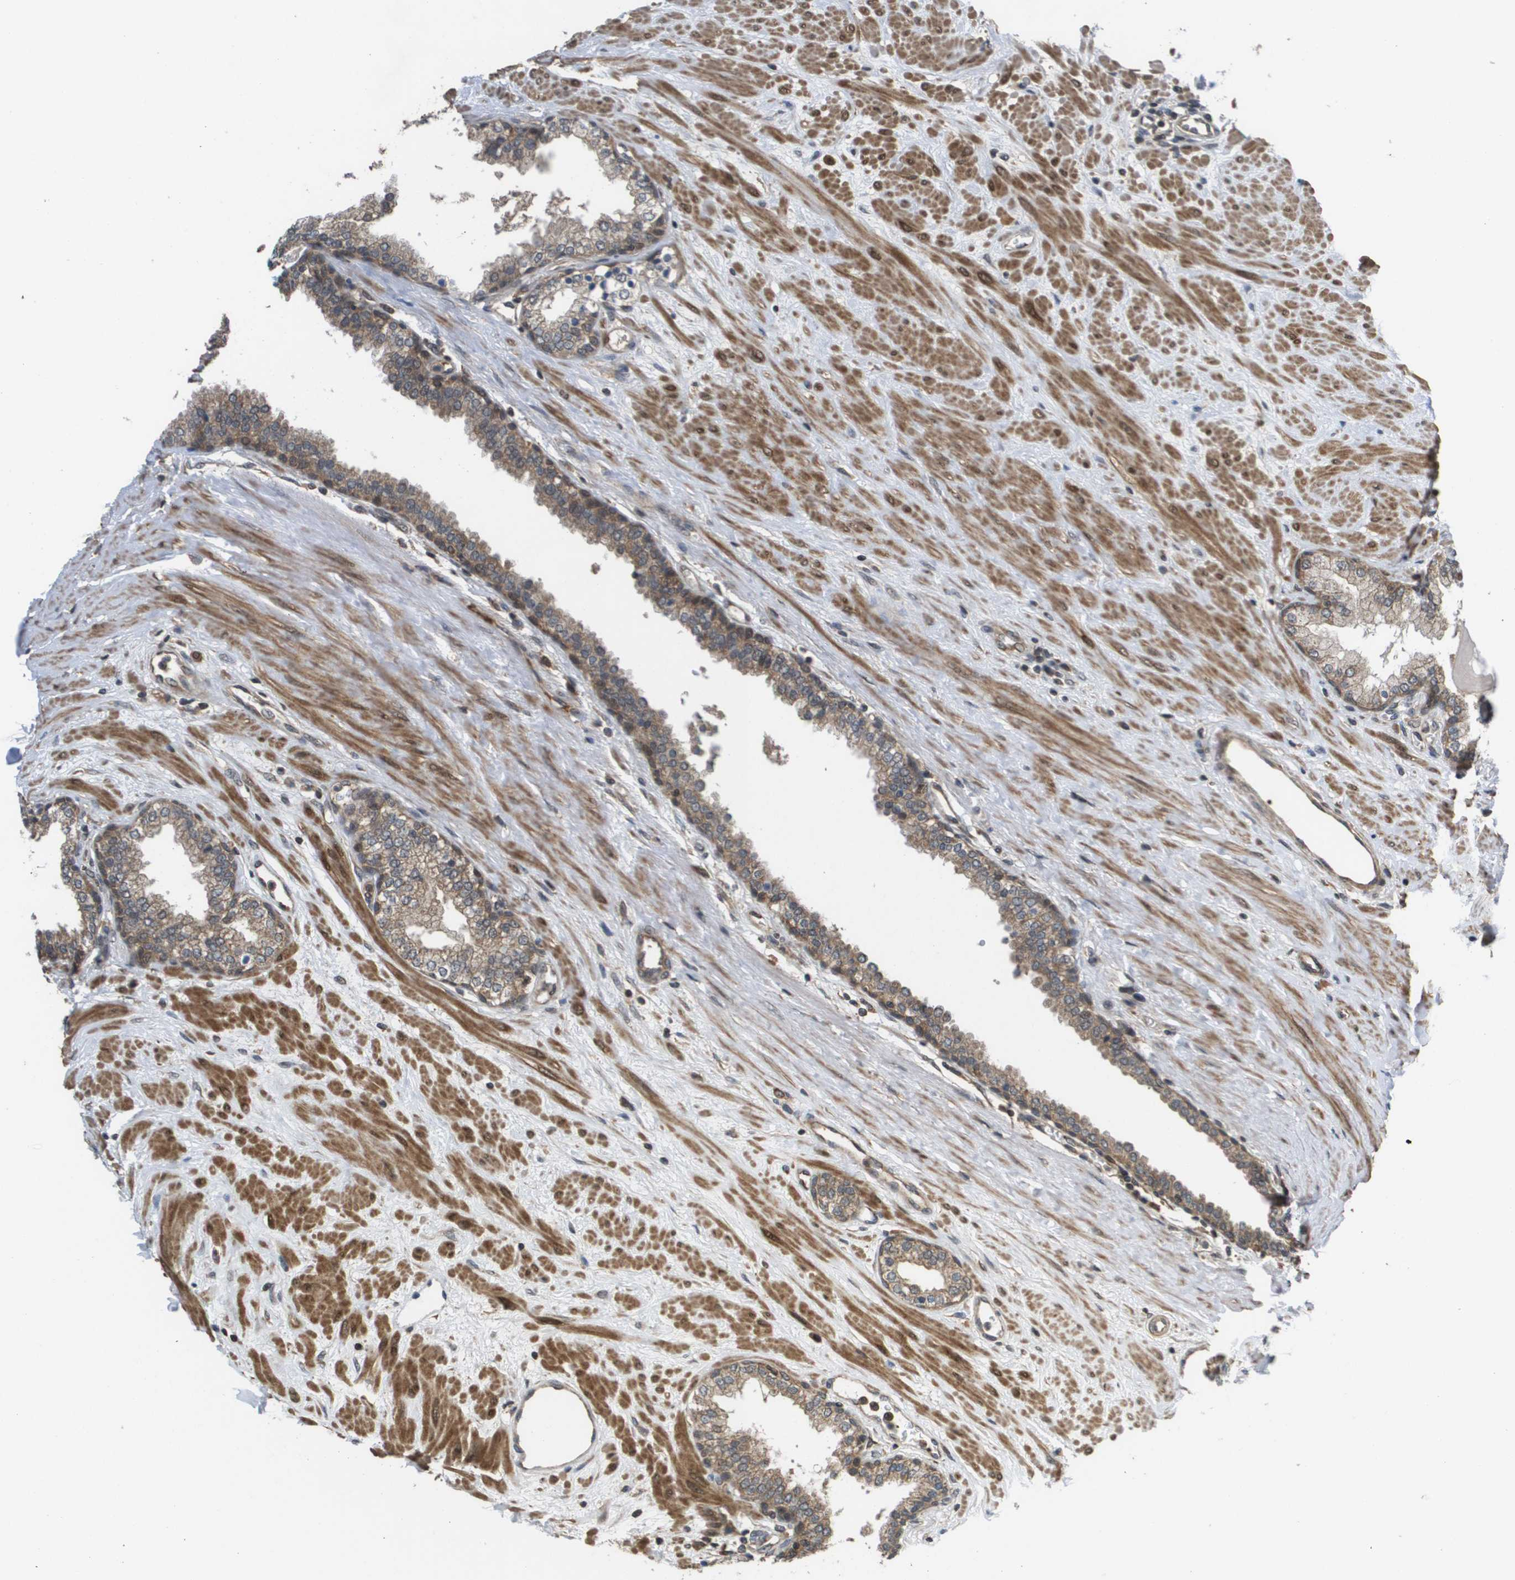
{"staining": {"intensity": "moderate", "quantity": "25%-75%", "location": "cytoplasmic/membranous"}, "tissue": "prostate", "cell_type": "Glandular cells", "image_type": "normal", "snomed": [{"axis": "morphology", "description": "Normal tissue, NOS"}, {"axis": "topography", "description": "Prostate"}], "caption": "A micrograph showing moderate cytoplasmic/membranous positivity in approximately 25%-75% of glandular cells in unremarkable prostate, as visualized by brown immunohistochemical staining.", "gene": "RBM38", "patient": {"sex": "male", "age": 51}}